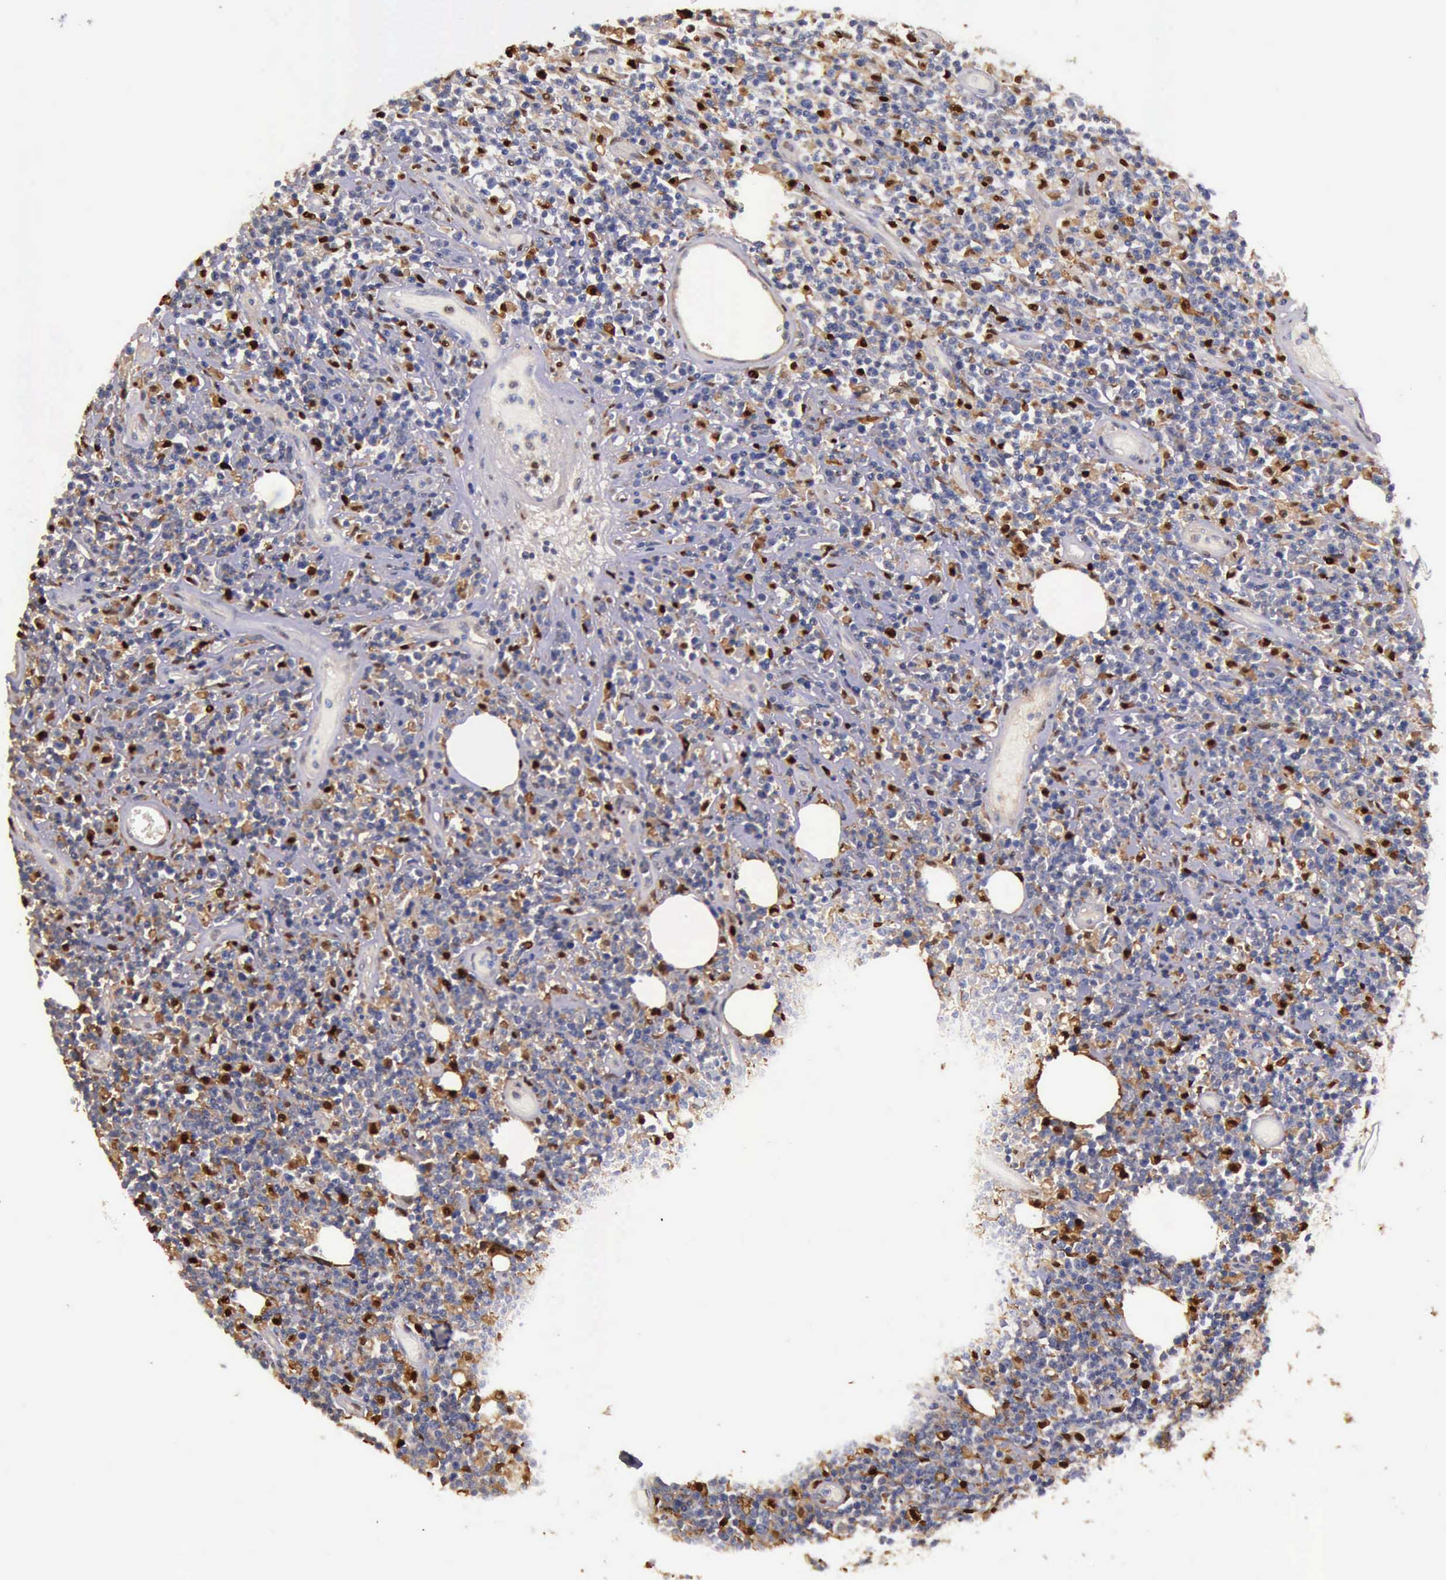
{"staining": {"intensity": "strong", "quantity": "<25%", "location": "cytoplasmic/membranous,nuclear"}, "tissue": "lymphoma", "cell_type": "Tumor cells", "image_type": "cancer", "snomed": [{"axis": "morphology", "description": "Malignant lymphoma, non-Hodgkin's type, High grade"}, {"axis": "topography", "description": "Colon"}], "caption": "Protein analysis of high-grade malignant lymphoma, non-Hodgkin's type tissue reveals strong cytoplasmic/membranous and nuclear expression in about <25% of tumor cells. (Stains: DAB (3,3'-diaminobenzidine) in brown, nuclei in blue, Microscopy: brightfield microscopy at high magnification).", "gene": "TYMP", "patient": {"sex": "male", "age": 82}}